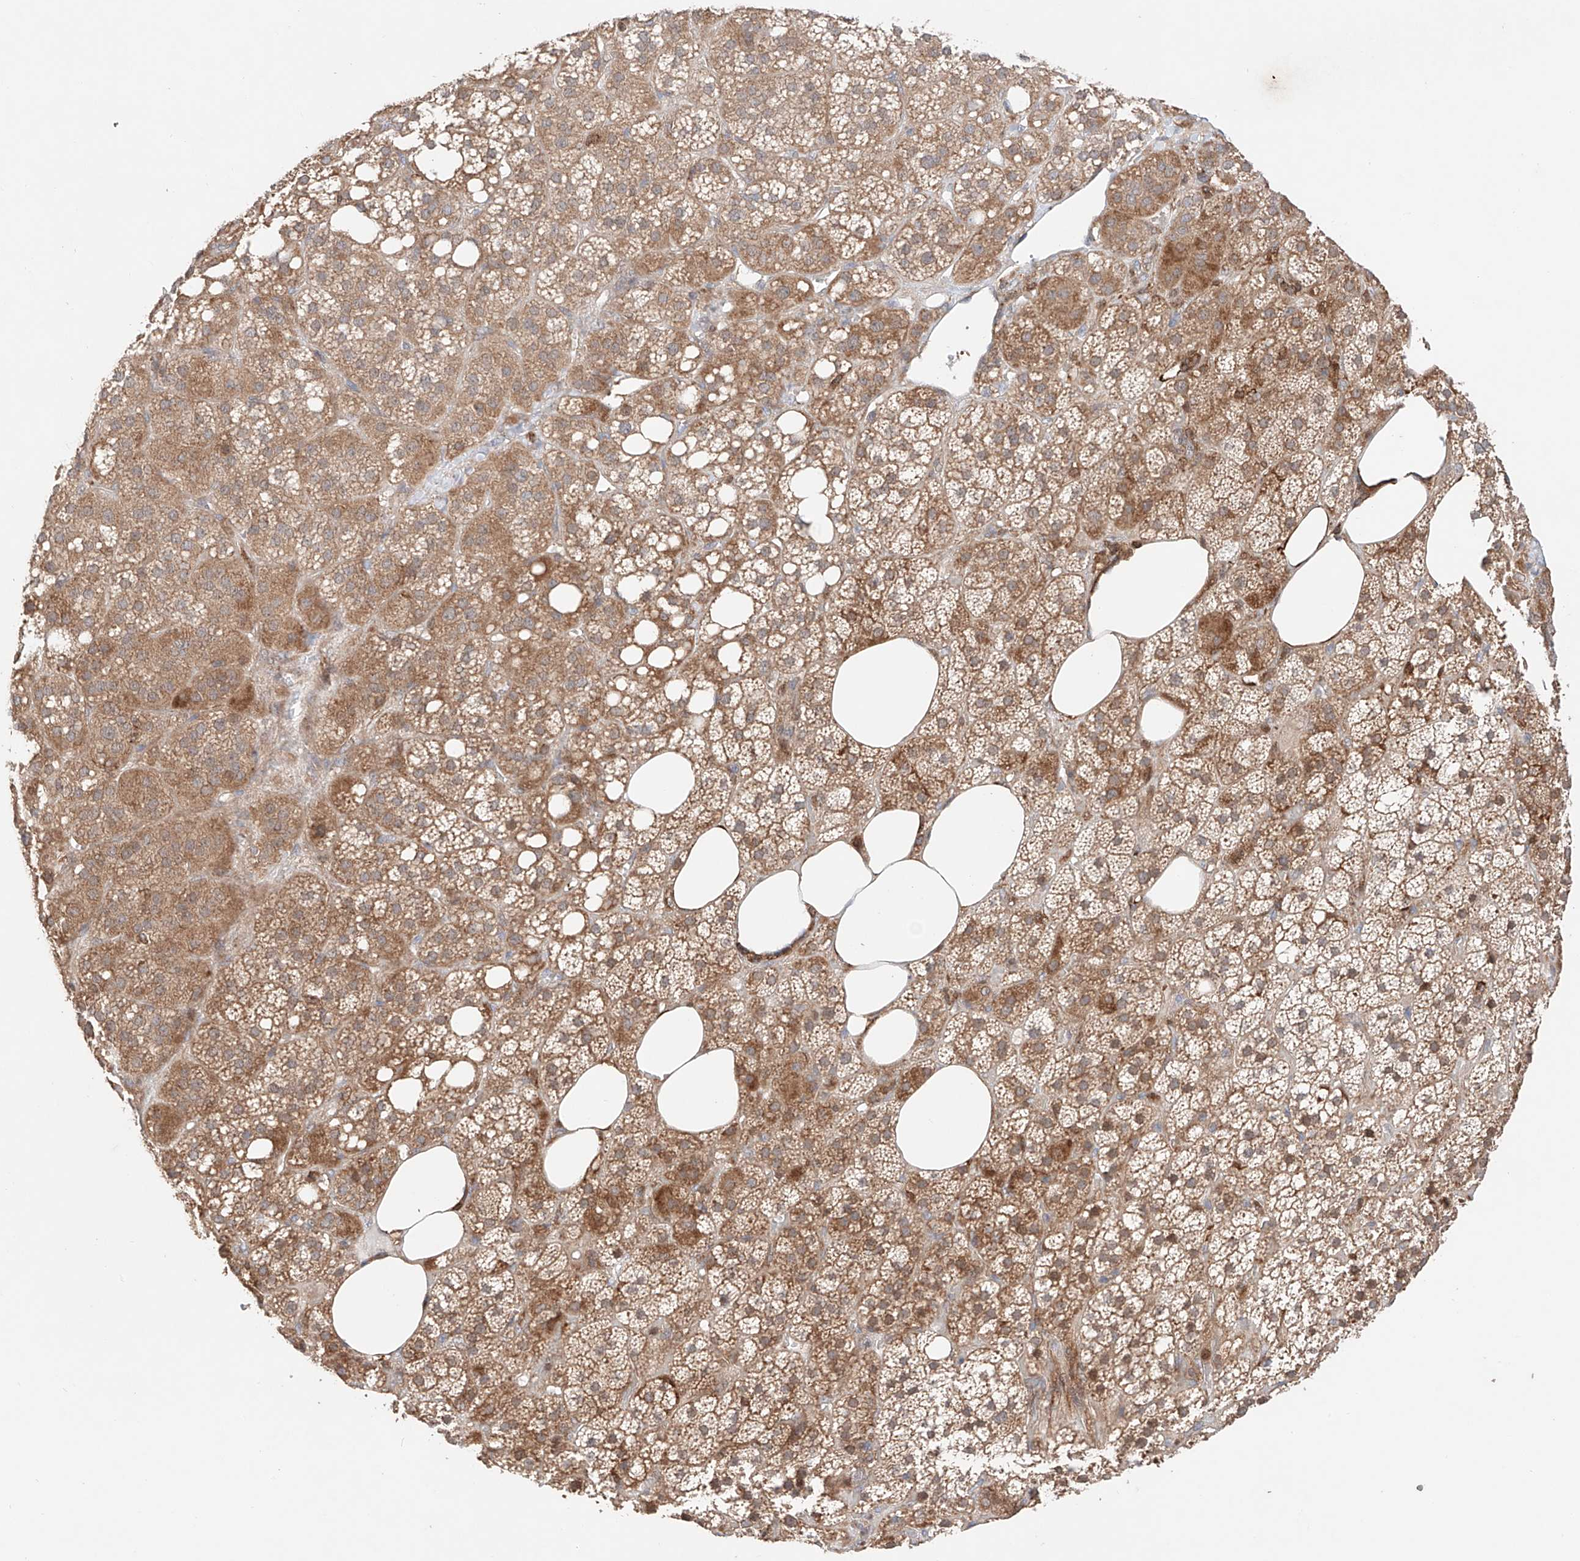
{"staining": {"intensity": "moderate", "quantity": ">75%", "location": "cytoplasmic/membranous"}, "tissue": "adrenal gland", "cell_type": "Glandular cells", "image_type": "normal", "snomed": [{"axis": "morphology", "description": "Normal tissue, NOS"}, {"axis": "topography", "description": "Adrenal gland"}], "caption": "Immunohistochemical staining of normal human adrenal gland shows >75% levels of moderate cytoplasmic/membranous protein expression in approximately >75% of glandular cells. The protein is shown in brown color, while the nuclei are stained blue.", "gene": "IGSF22", "patient": {"sex": "male", "age": 61}}